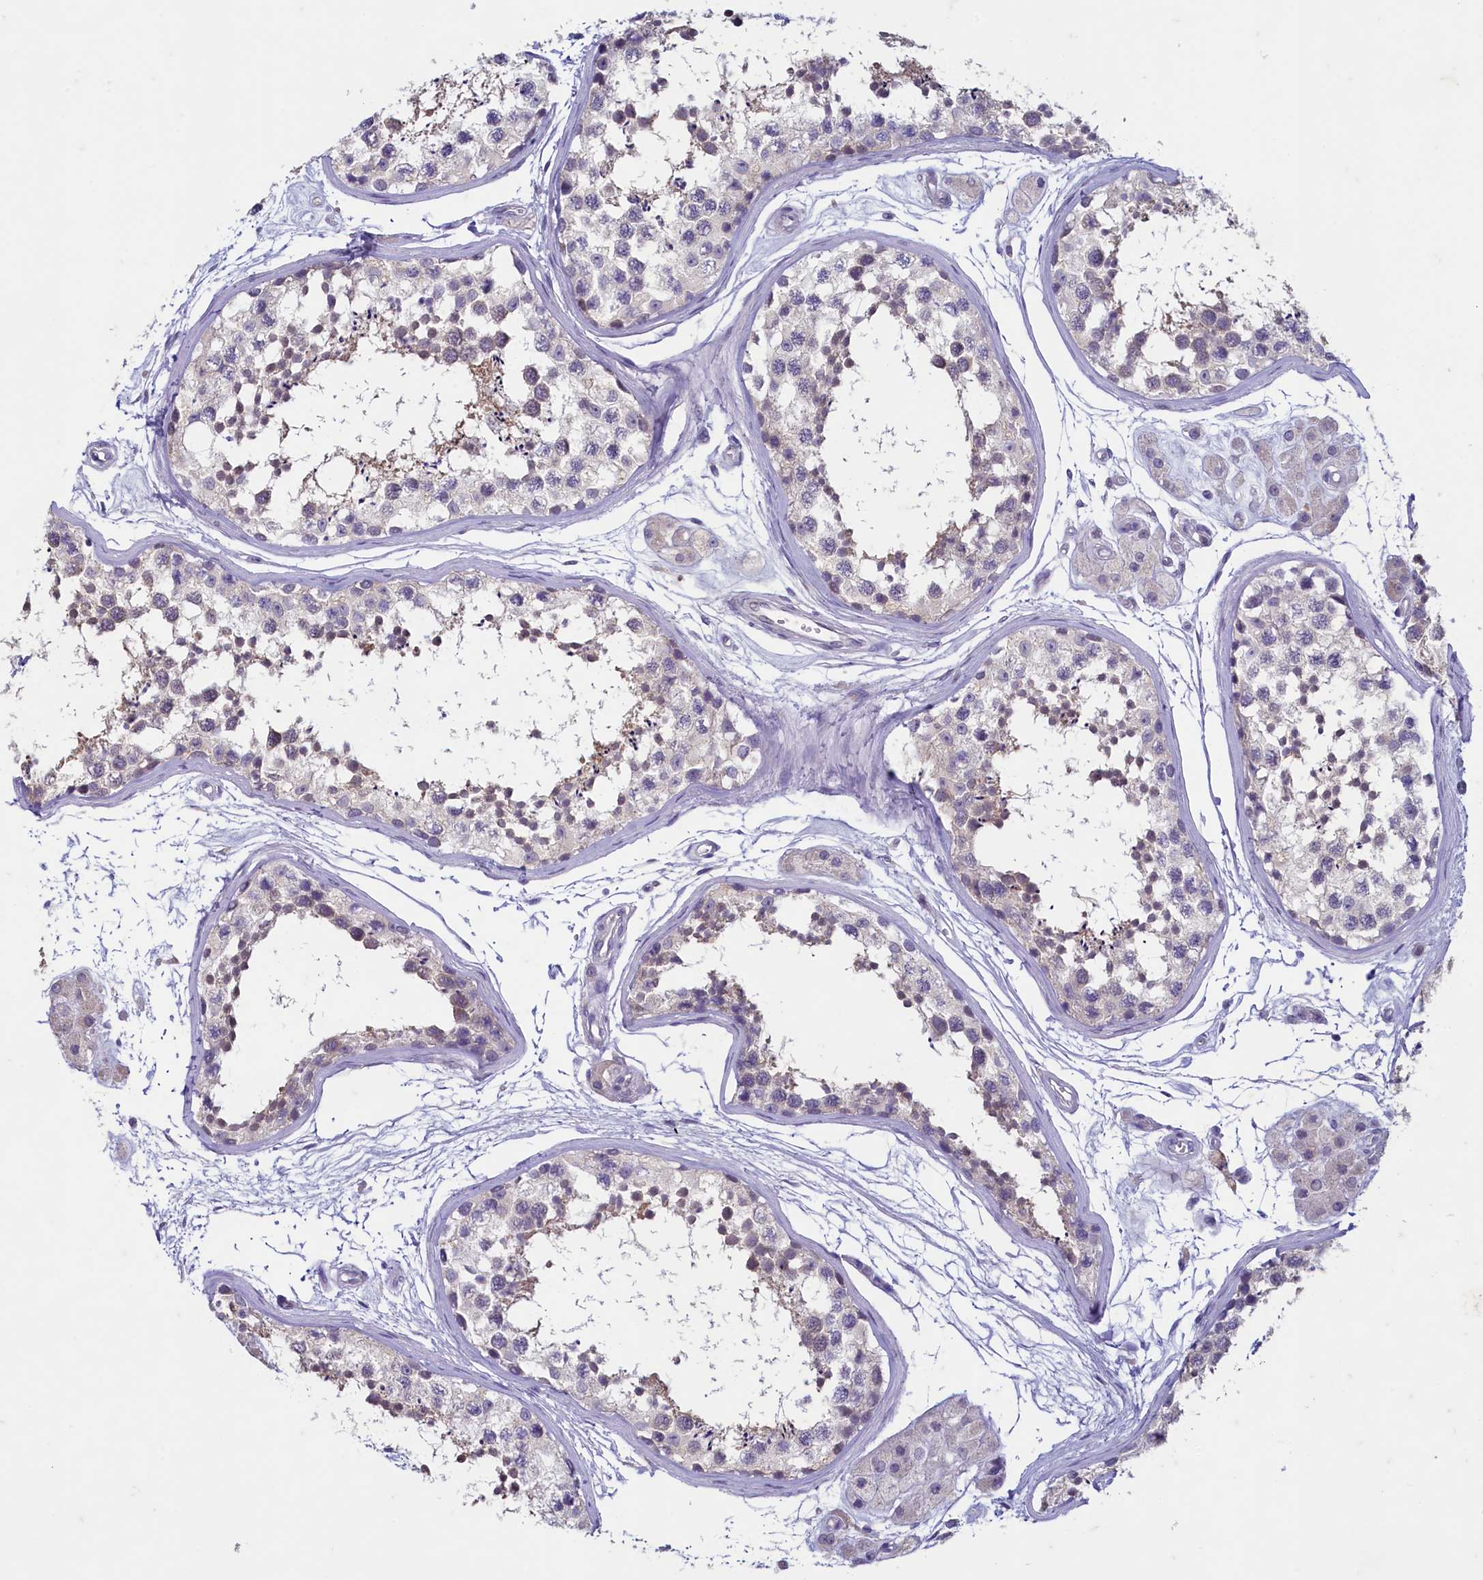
{"staining": {"intensity": "weak", "quantity": "<25%", "location": "cytoplasmic/membranous"}, "tissue": "testis", "cell_type": "Cells in seminiferous ducts", "image_type": "normal", "snomed": [{"axis": "morphology", "description": "Normal tissue, NOS"}, {"axis": "topography", "description": "Testis"}], "caption": "Unremarkable testis was stained to show a protein in brown. There is no significant positivity in cells in seminiferous ducts.", "gene": "MAP1LC3A", "patient": {"sex": "male", "age": 56}}